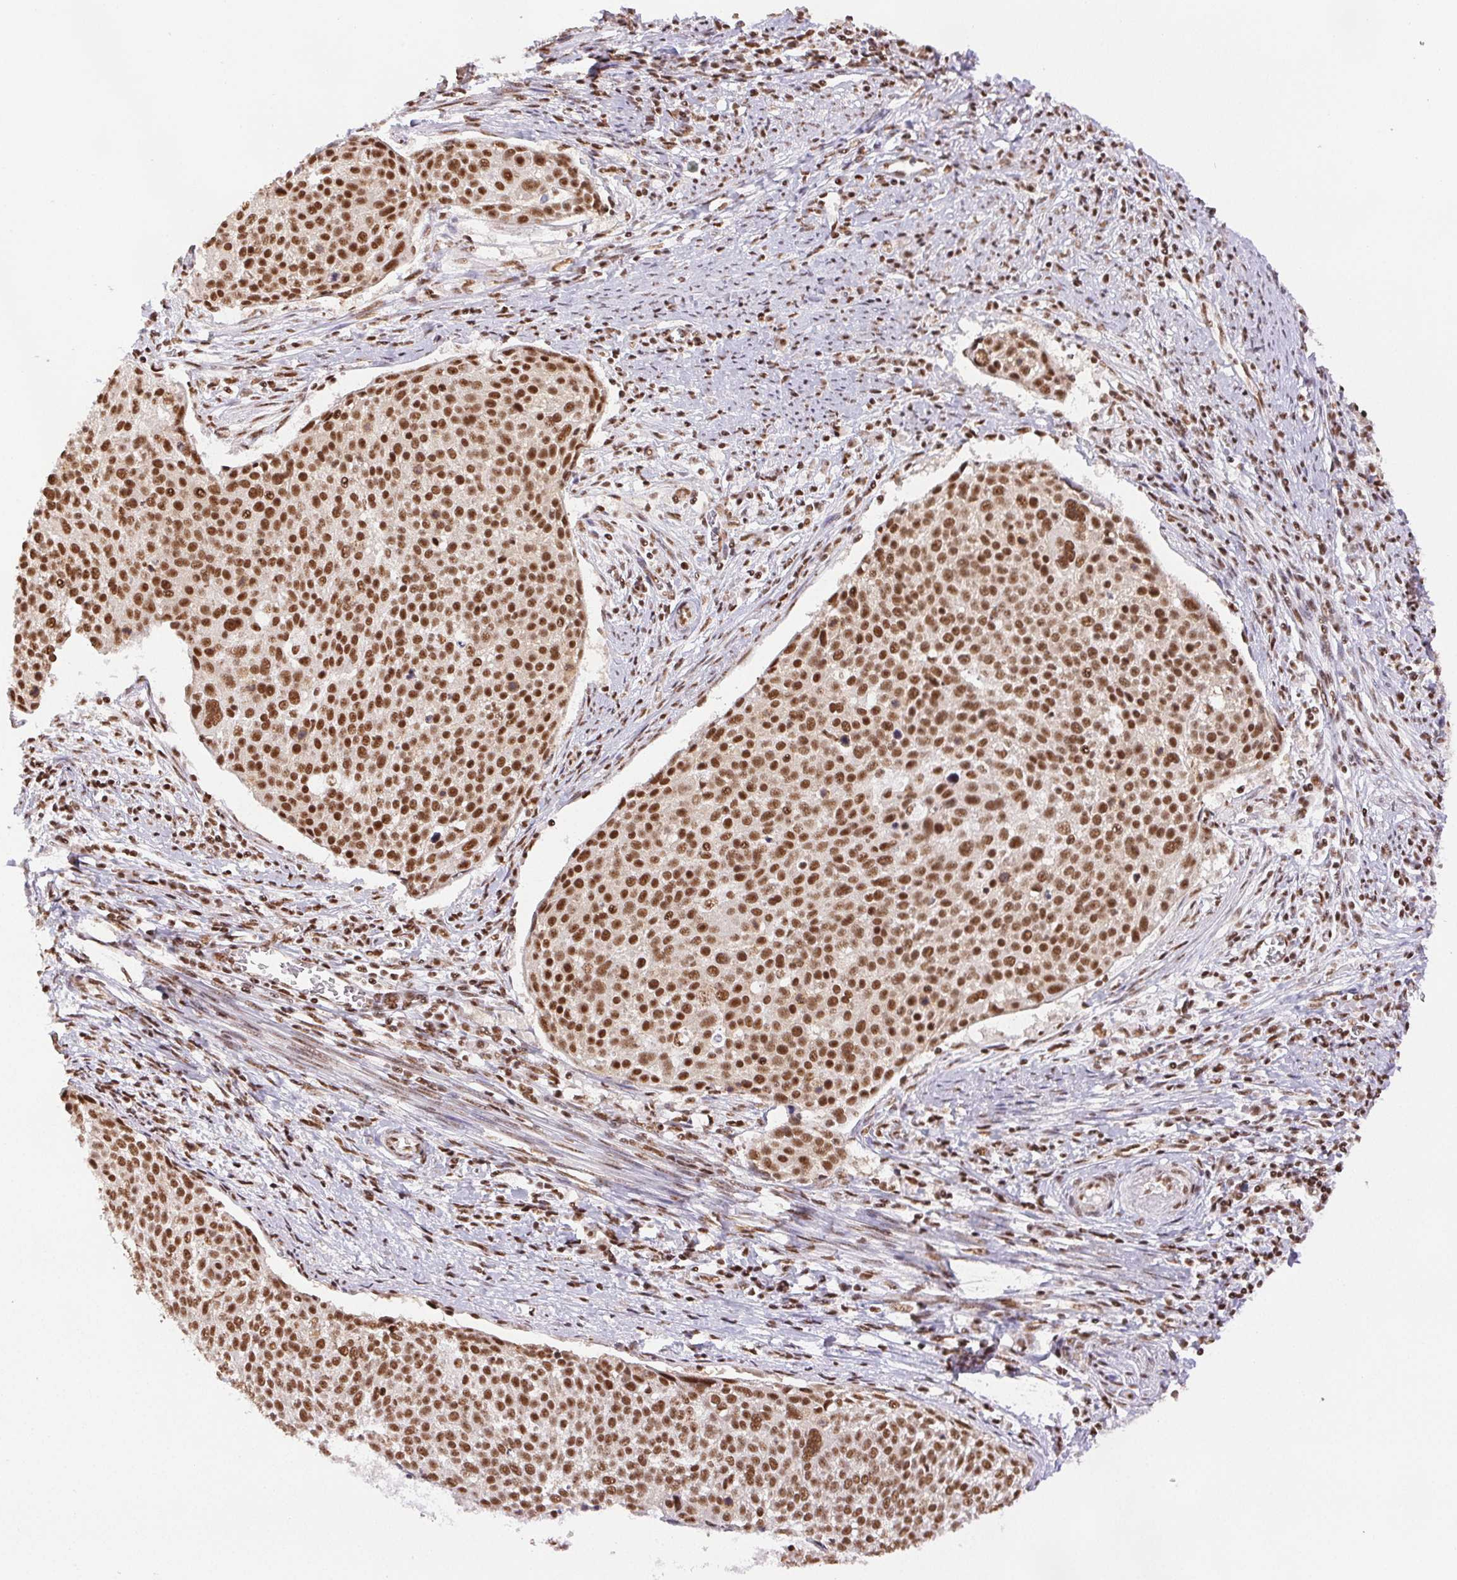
{"staining": {"intensity": "strong", "quantity": ">75%", "location": "nuclear"}, "tissue": "cervical cancer", "cell_type": "Tumor cells", "image_type": "cancer", "snomed": [{"axis": "morphology", "description": "Squamous cell carcinoma, NOS"}, {"axis": "topography", "description": "Cervix"}], "caption": "This is an image of IHC staining of cervical cancer (squamous cell carcinoma), which shows strong expression in the nuclear of tumor cells.", "gene": "IK", "patient": {"sex": "female", "age": 39}}